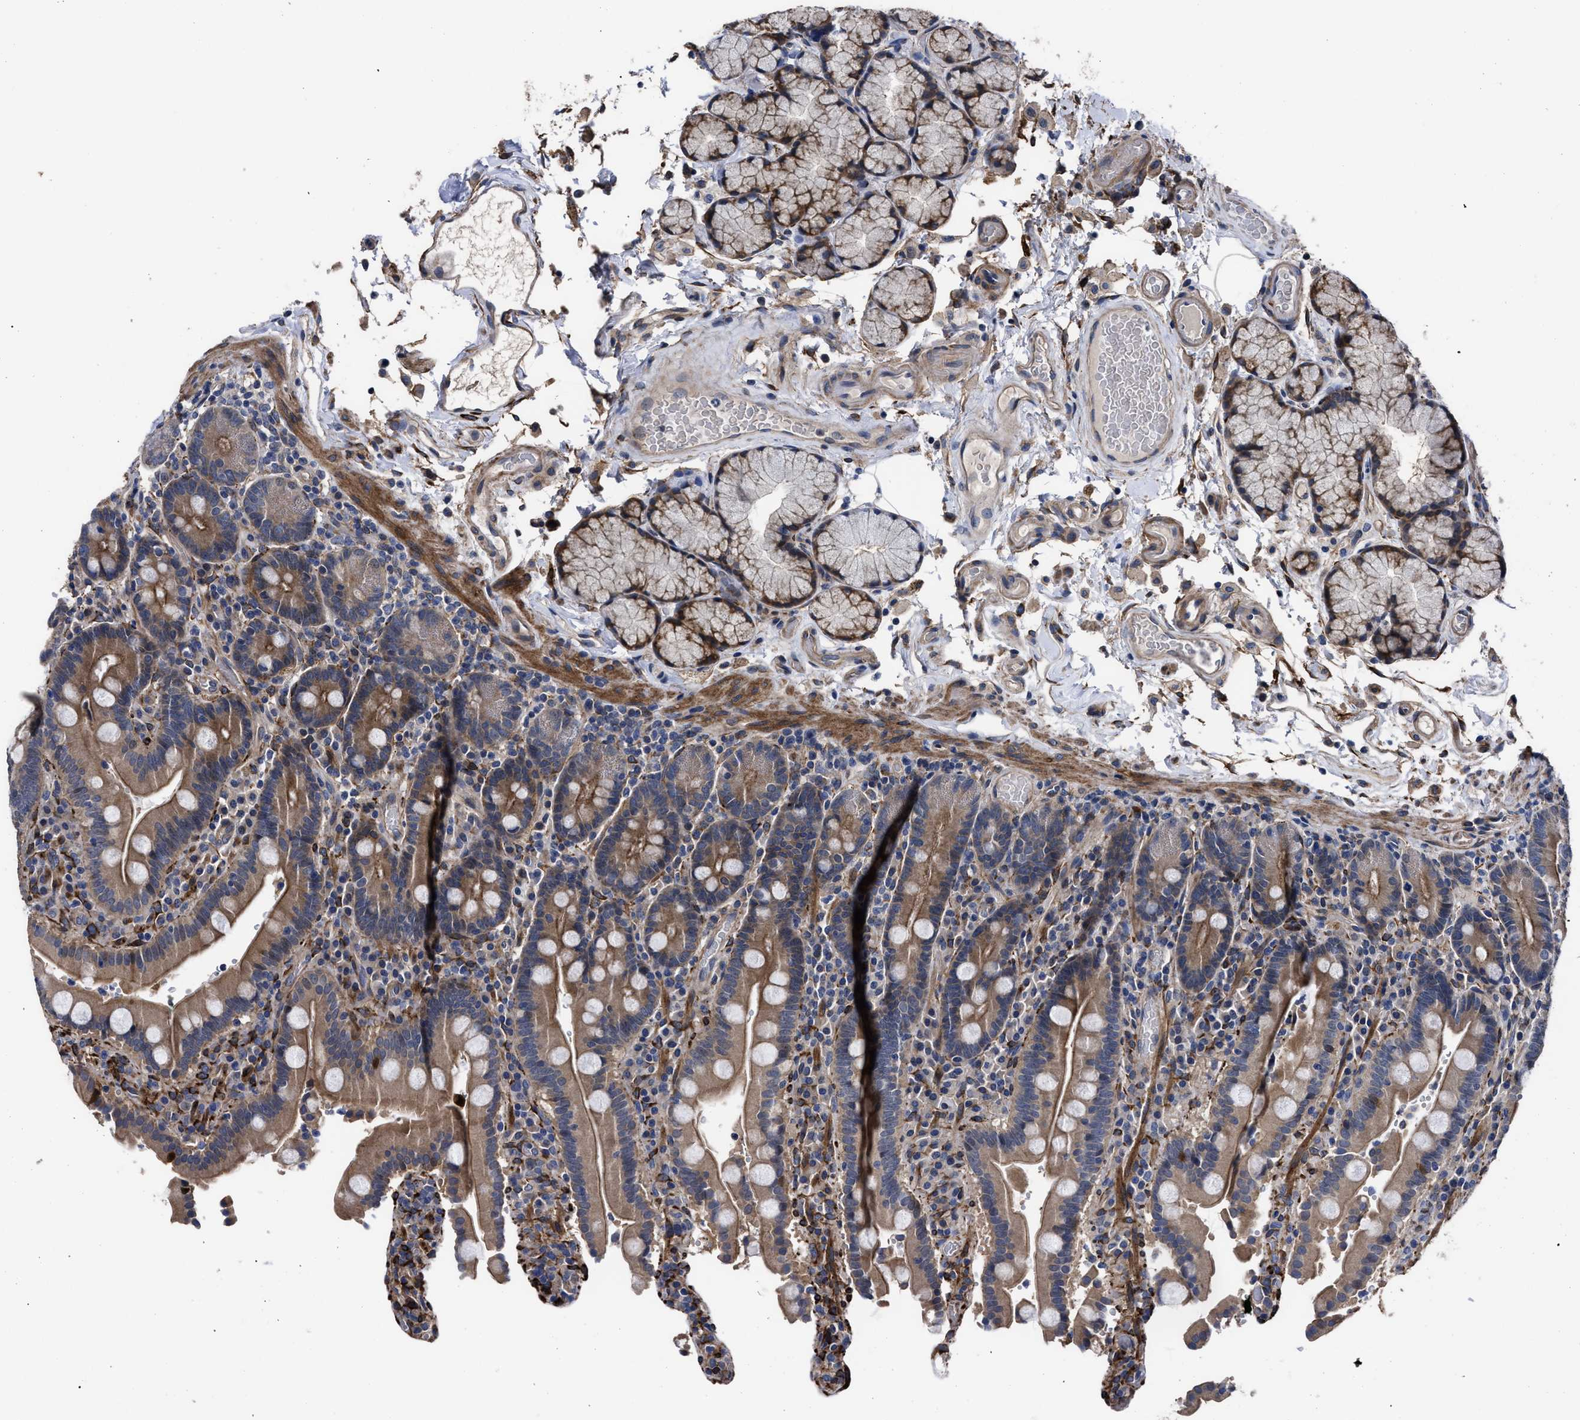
{"staining": {"intensity": "moderate", "quantity": "25%-75%", "location": "cytoplasmic/membranous"}, "tissue": "duodenum", "cell_type": "Glandular cells", "image_type": "normal", "snomed": [{"axis": "morphology", "description": "Normal tissue, NOS"}, {"axis": "topography", "description": "Small intestine, NOS"}], "caption": "High-power microscopy captured an immunohistochemistry histopathology image of benign duodenum, revealing moderate cytoplasmic/membranous expression in approximately 25%-75% of glandular cells.", "gene": "SQLE", "patient": {"sex": "female", "age": 71}}